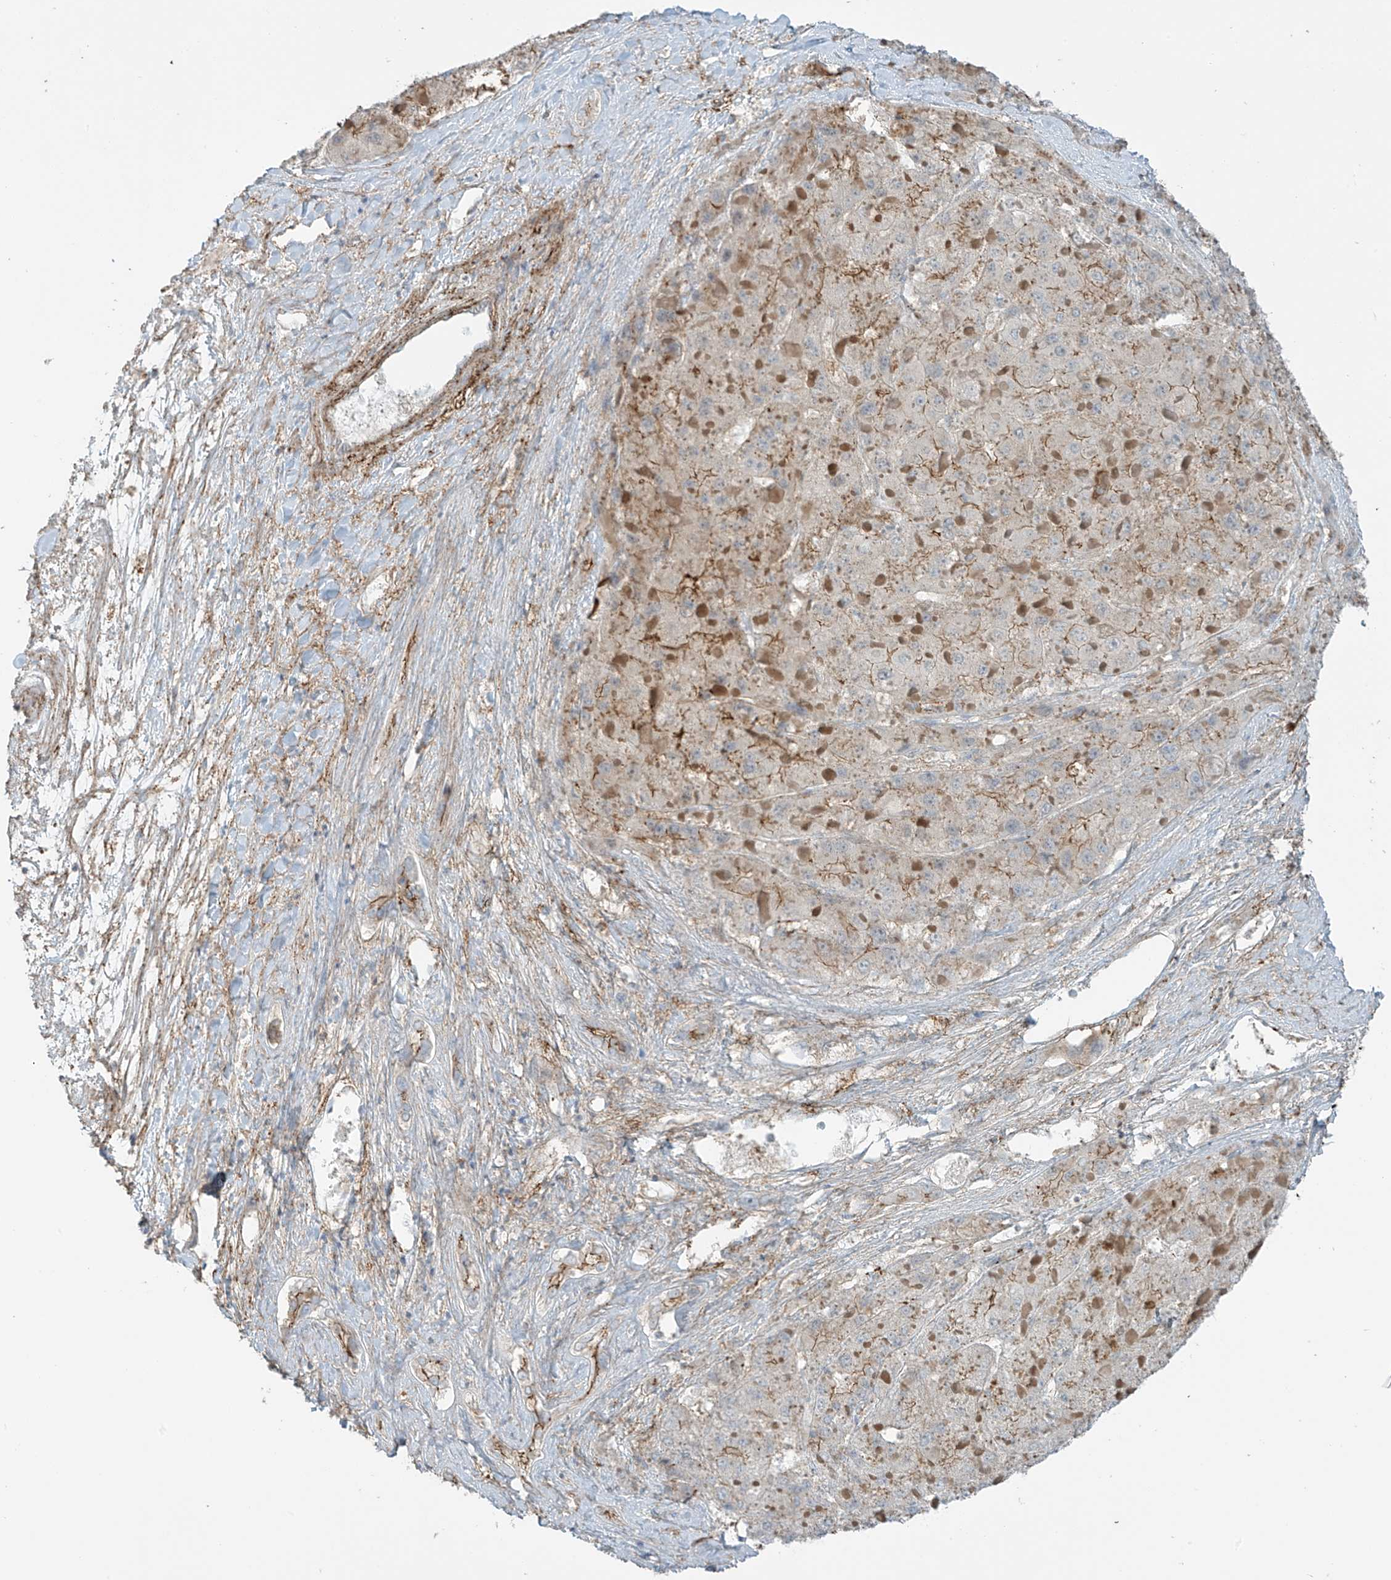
{"staining": {"intensity": "weak", "quantity": "25%-75%", "location": "cytoplasmic/membranous"}, "tissue": "liver cancer", "cell_type": "Tumor cells", "image_type": "cancer", "snomed": [{"axis": "morphology", "description": "Carcinoma, Hepatocellular, NOS"}, {"axis": "topography", "description": "Liver"}], "caption": "Immunohistochemistry histopathology image of liver cancer stained for a protein (brown), which displays low levels of weak cytoplasmic/membranous expression in about 25%-75% of tumor cells.", "gene": "SLC9A2", "patient": {"sex": "female", "age": 73}}